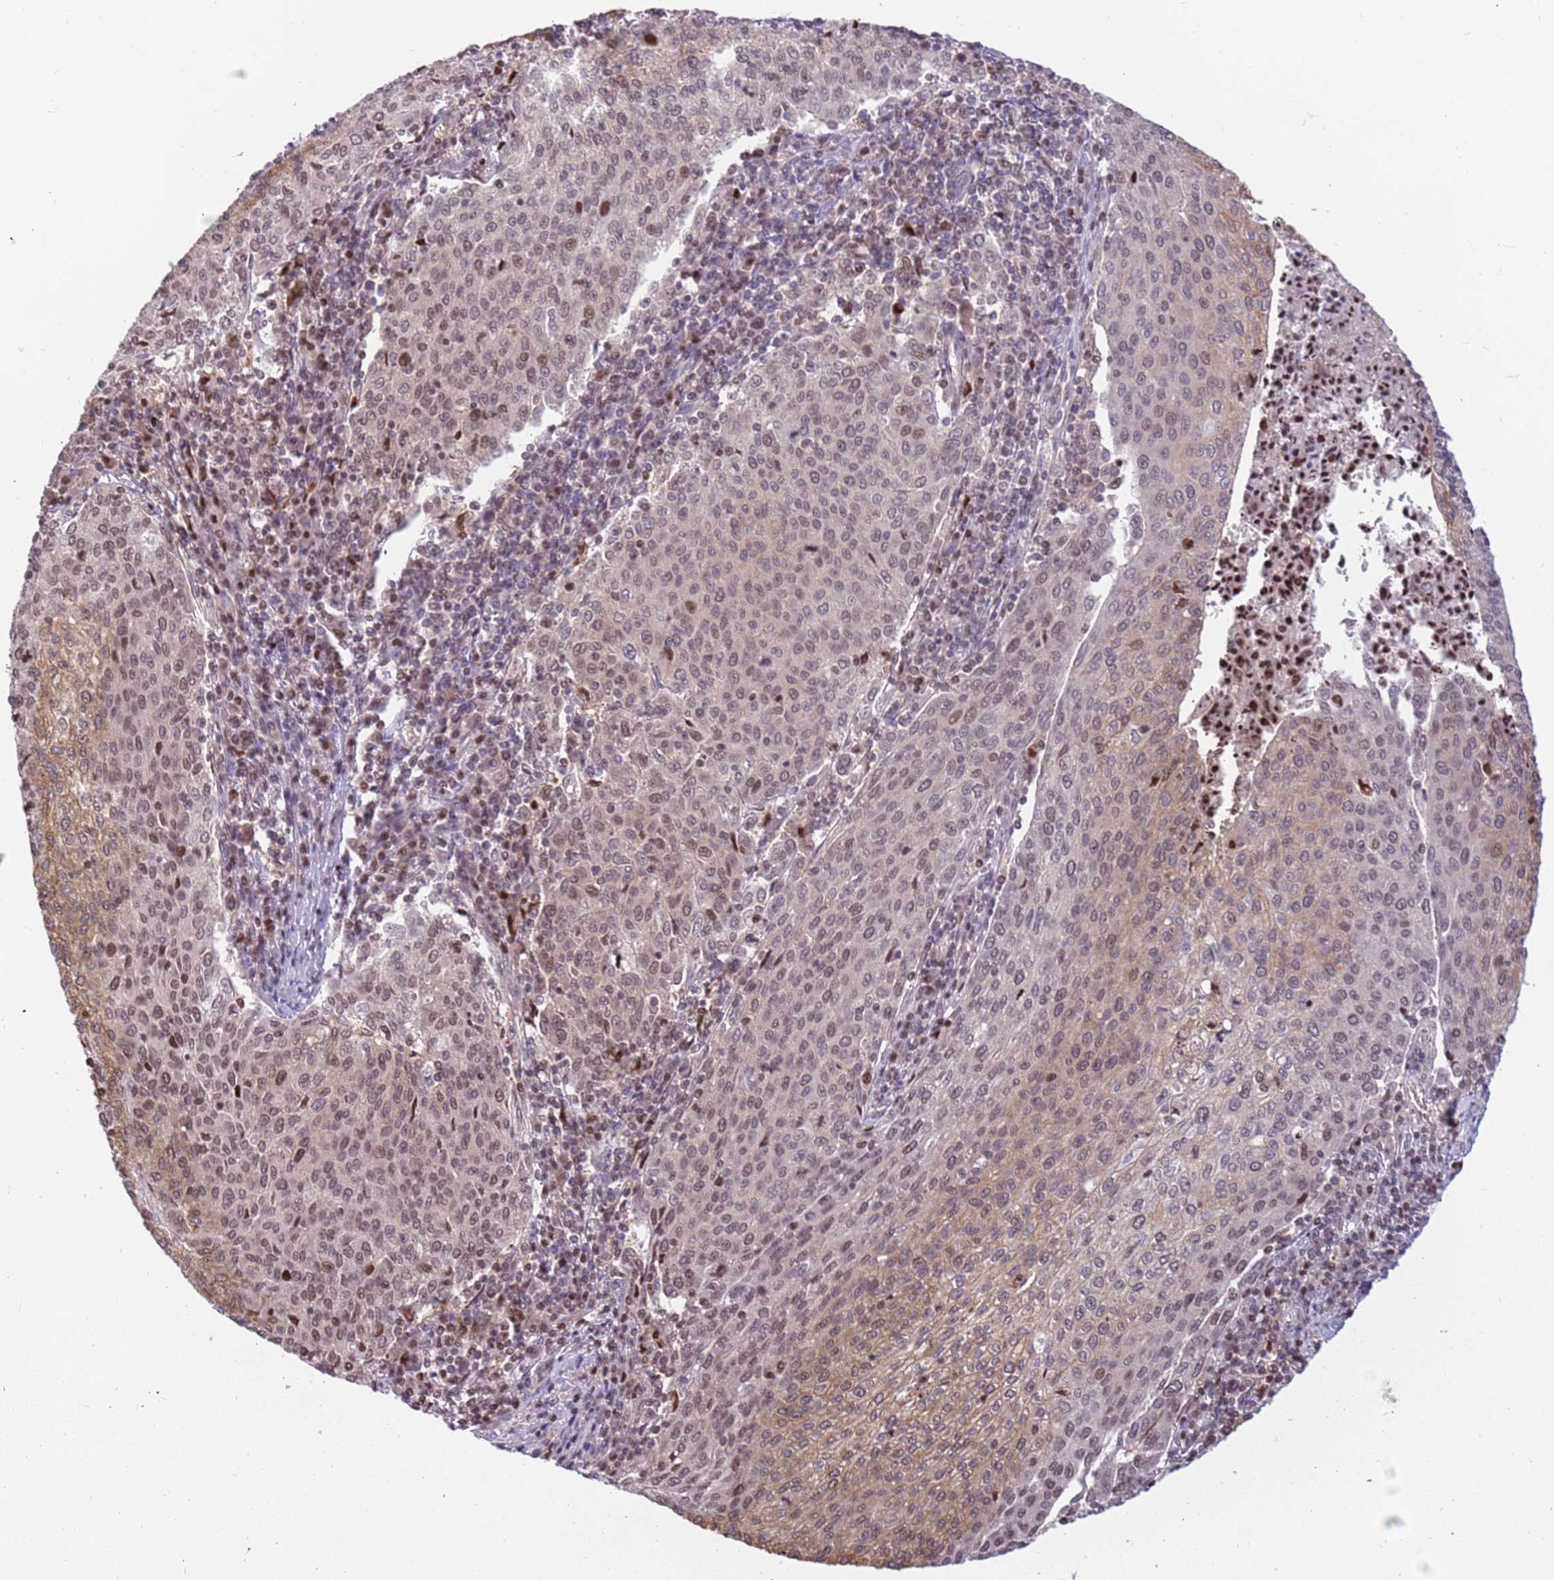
{"staining": {"intensity": "weak", "quantity": ">75%", "location": "nuclear"}, "tissue": "cervical cancer", "cell_type": "Tumor cells", "image_type": "cancer", "snomed": [{"axis": "morphology", "description": "Squamous cell carcinoma, NOS"}, {"axis": "topography", "description": "Cervix"}], "caption": "Cervical squamous cell carcinoma was stained to show a protein in brown. There is low levels of weak nuclear expression in approximately >75% of tumor cells.", "gene": "ARHGEF5", "patient": {"sex": "female", "age": 46}}